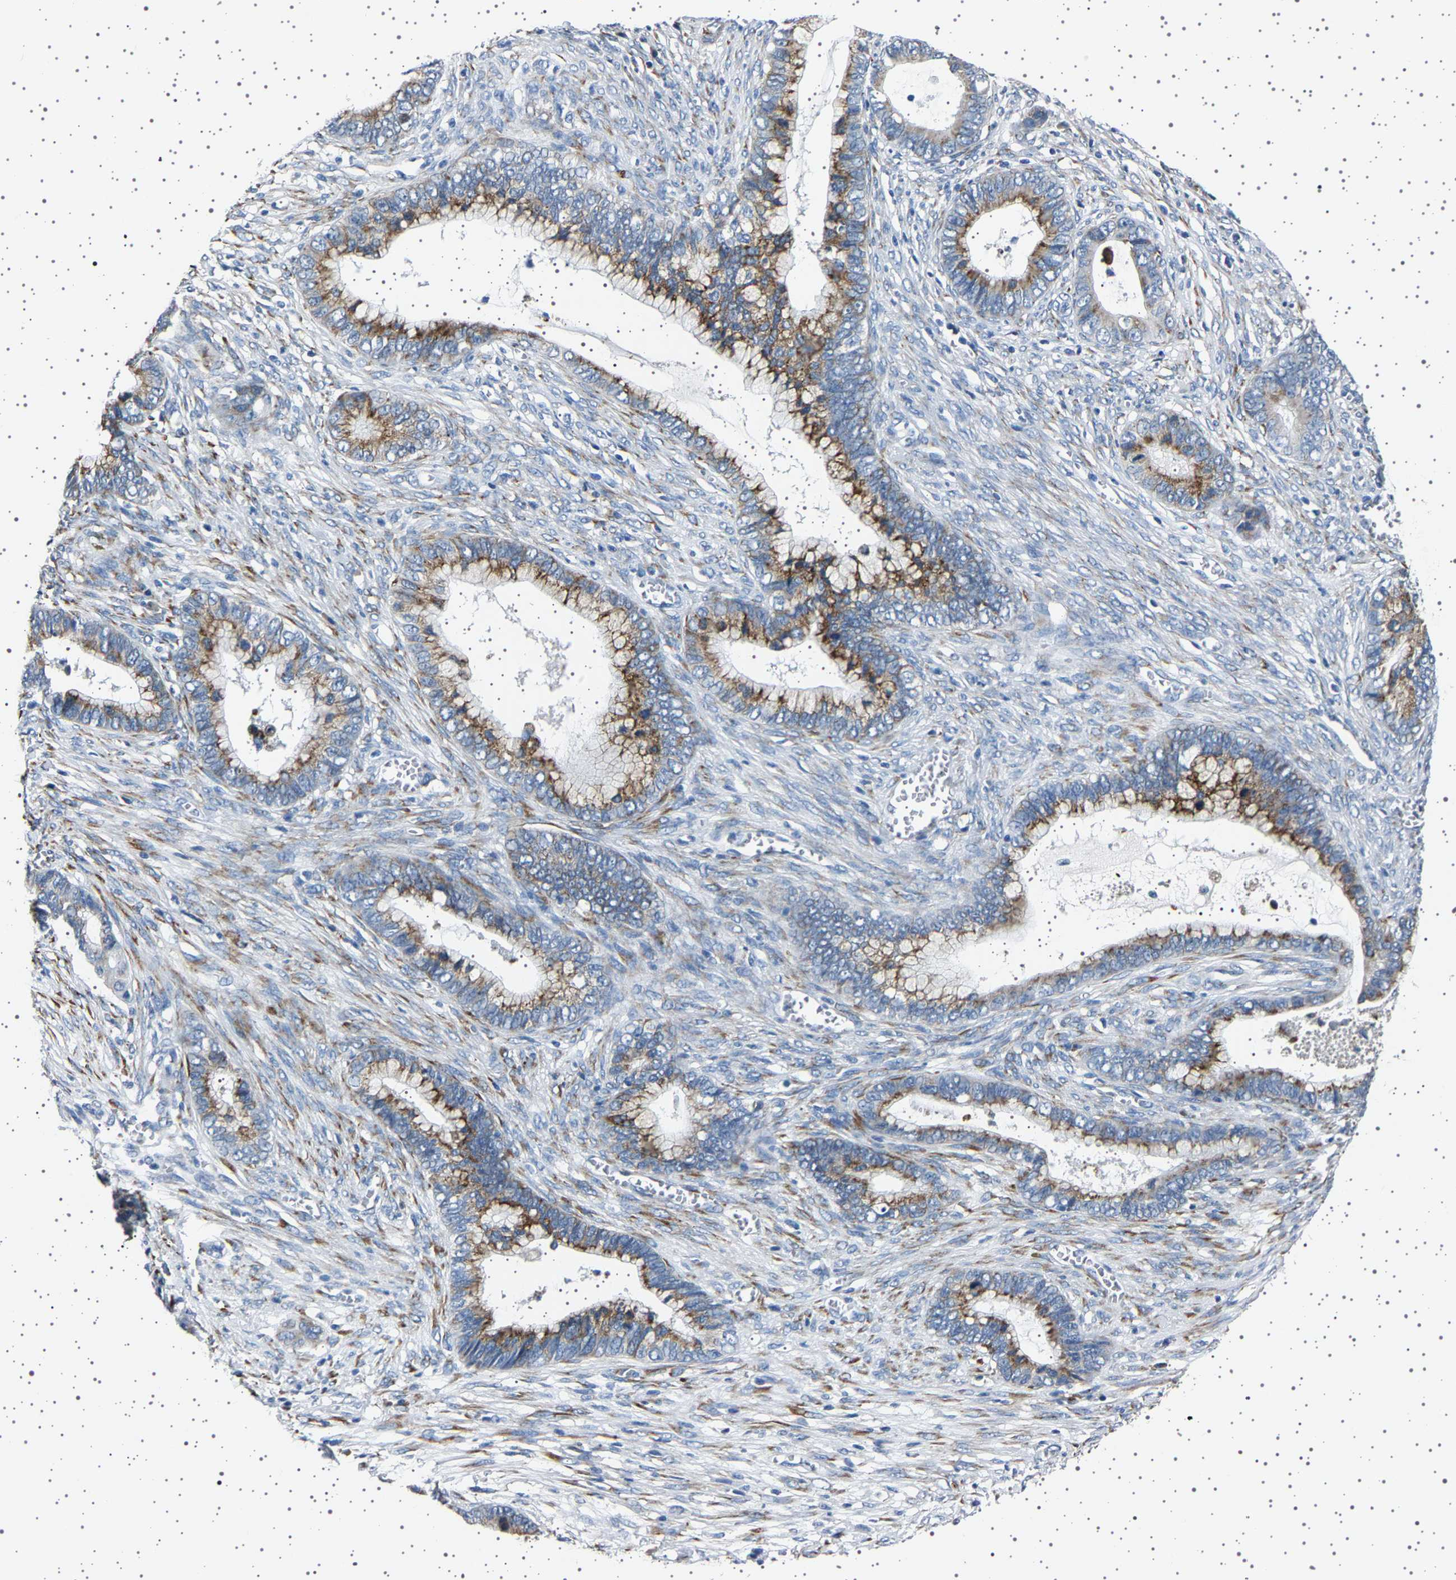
{"staining": {"intensity": "moderate", "quantity": ">75%", "location": "cytoplasmic/membranous"}, "tissue": "cervical cancer", "cell_type": "Tumor cells", "image_type": "cancer", "snomed": [{"axis": "morphology", "description": "Adenocarcinoma, NOS"}, {"axis": "topography", "description": "Cervix"}], "caption": "The photomicrograph exhibits a brown stain indicating the presence of a protein in the cytoplasmic/membranous of tumor cells in cervical adenocarcinoma.", "gene": "FTCD", "patient": {"sex": "female", "age": 44}}